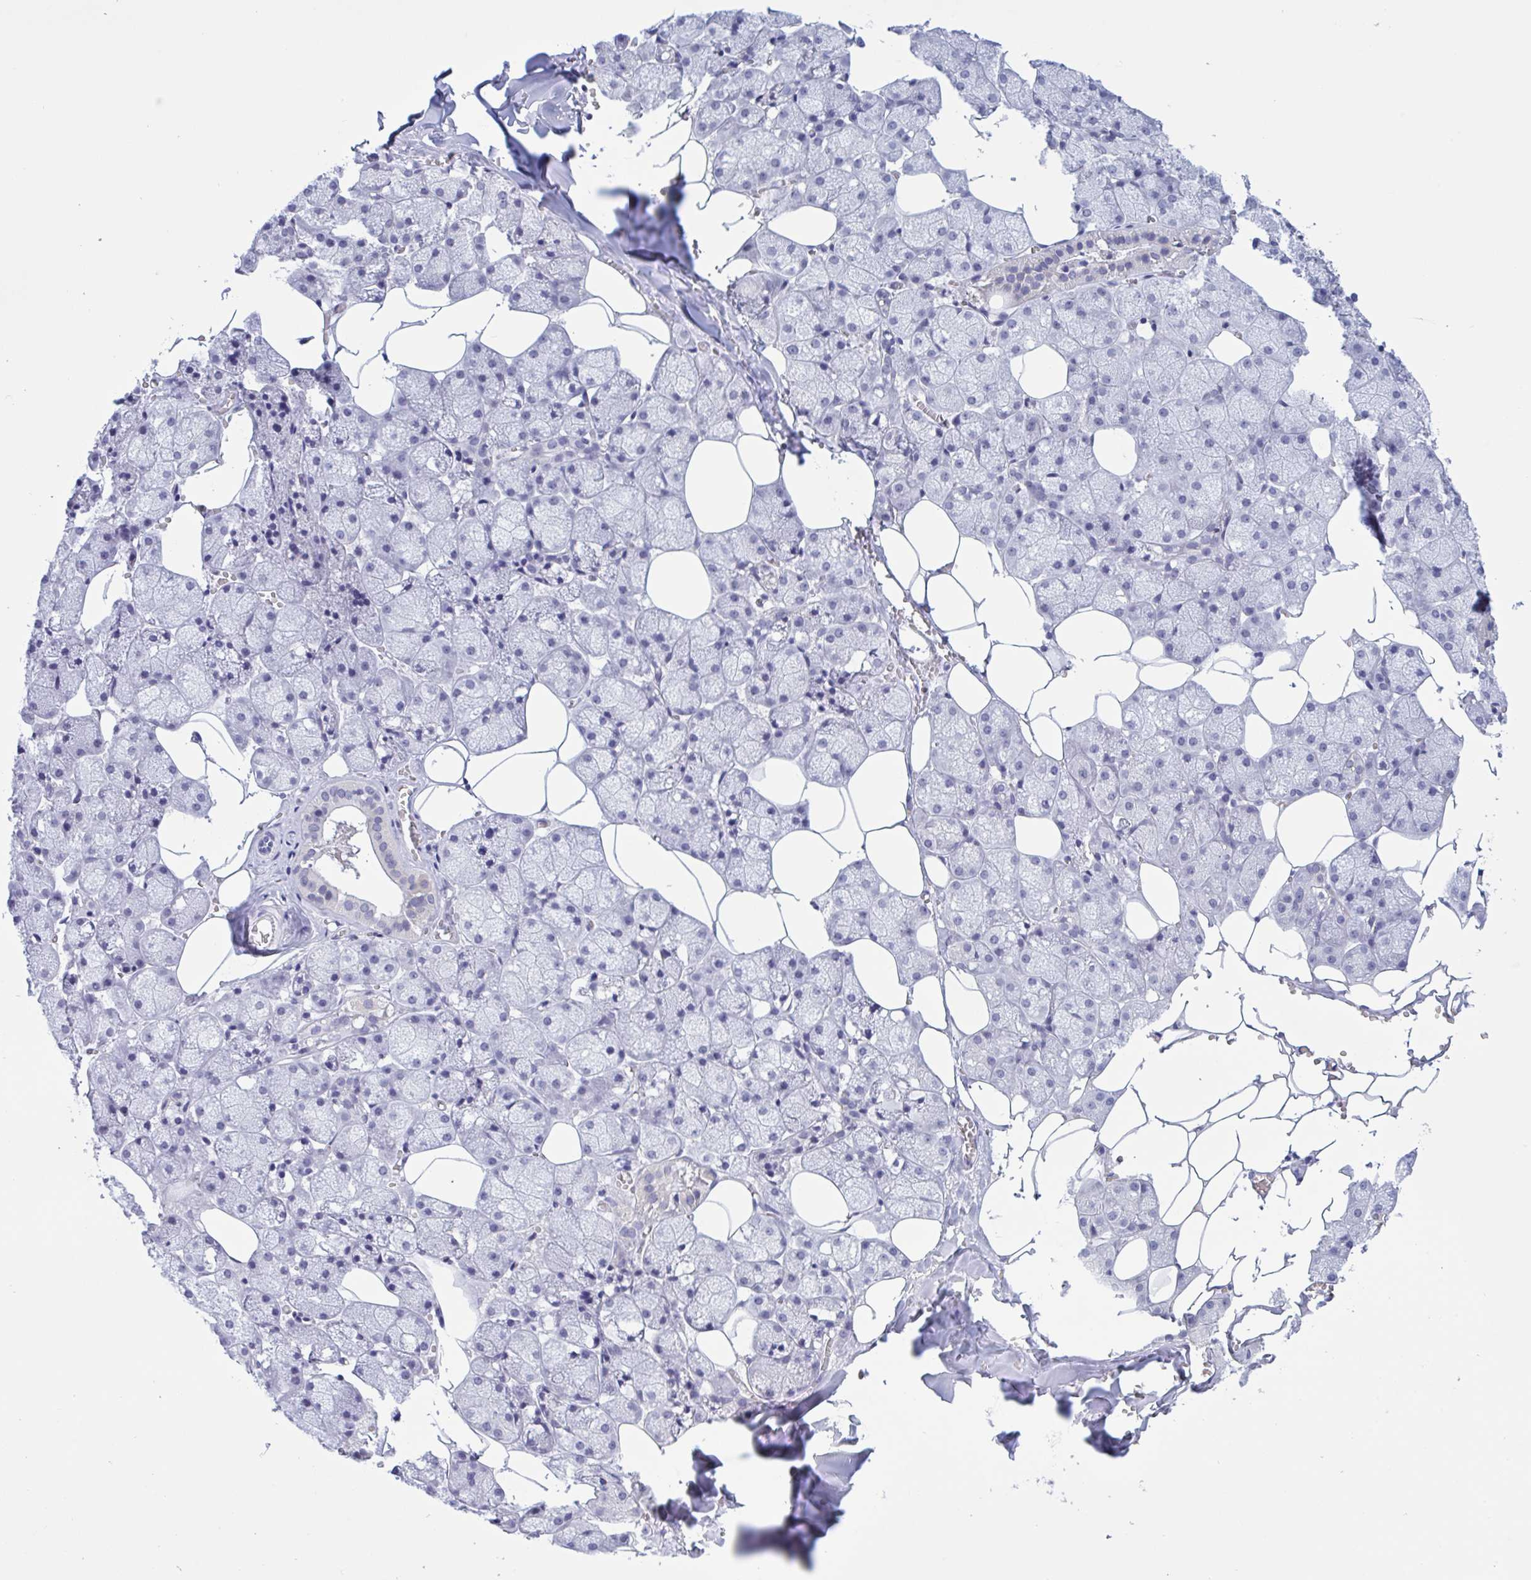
{"staining": {"intensity": "negative", "quantity": "none", "location": "none"}, "tissue": "salivary gland", "cell_type": "Glandular cells", "image_type": "normal", "snomed": [{"axis": "morphology", "description": "Normal tissue, NOS"}, {"axis": "topography", "description": "Salivary gland"}, {"axis": "topography", "description": "Peripheral nerve tissue"}], "caption": "Glandular cells are negative for brown protein staining in normal salivary gland. (Immunohistochemistry (ihc), brightfield microscopy, high magnification).", "gene": "SERPINB13", "patient": {"sex": "male", "age": 38}}